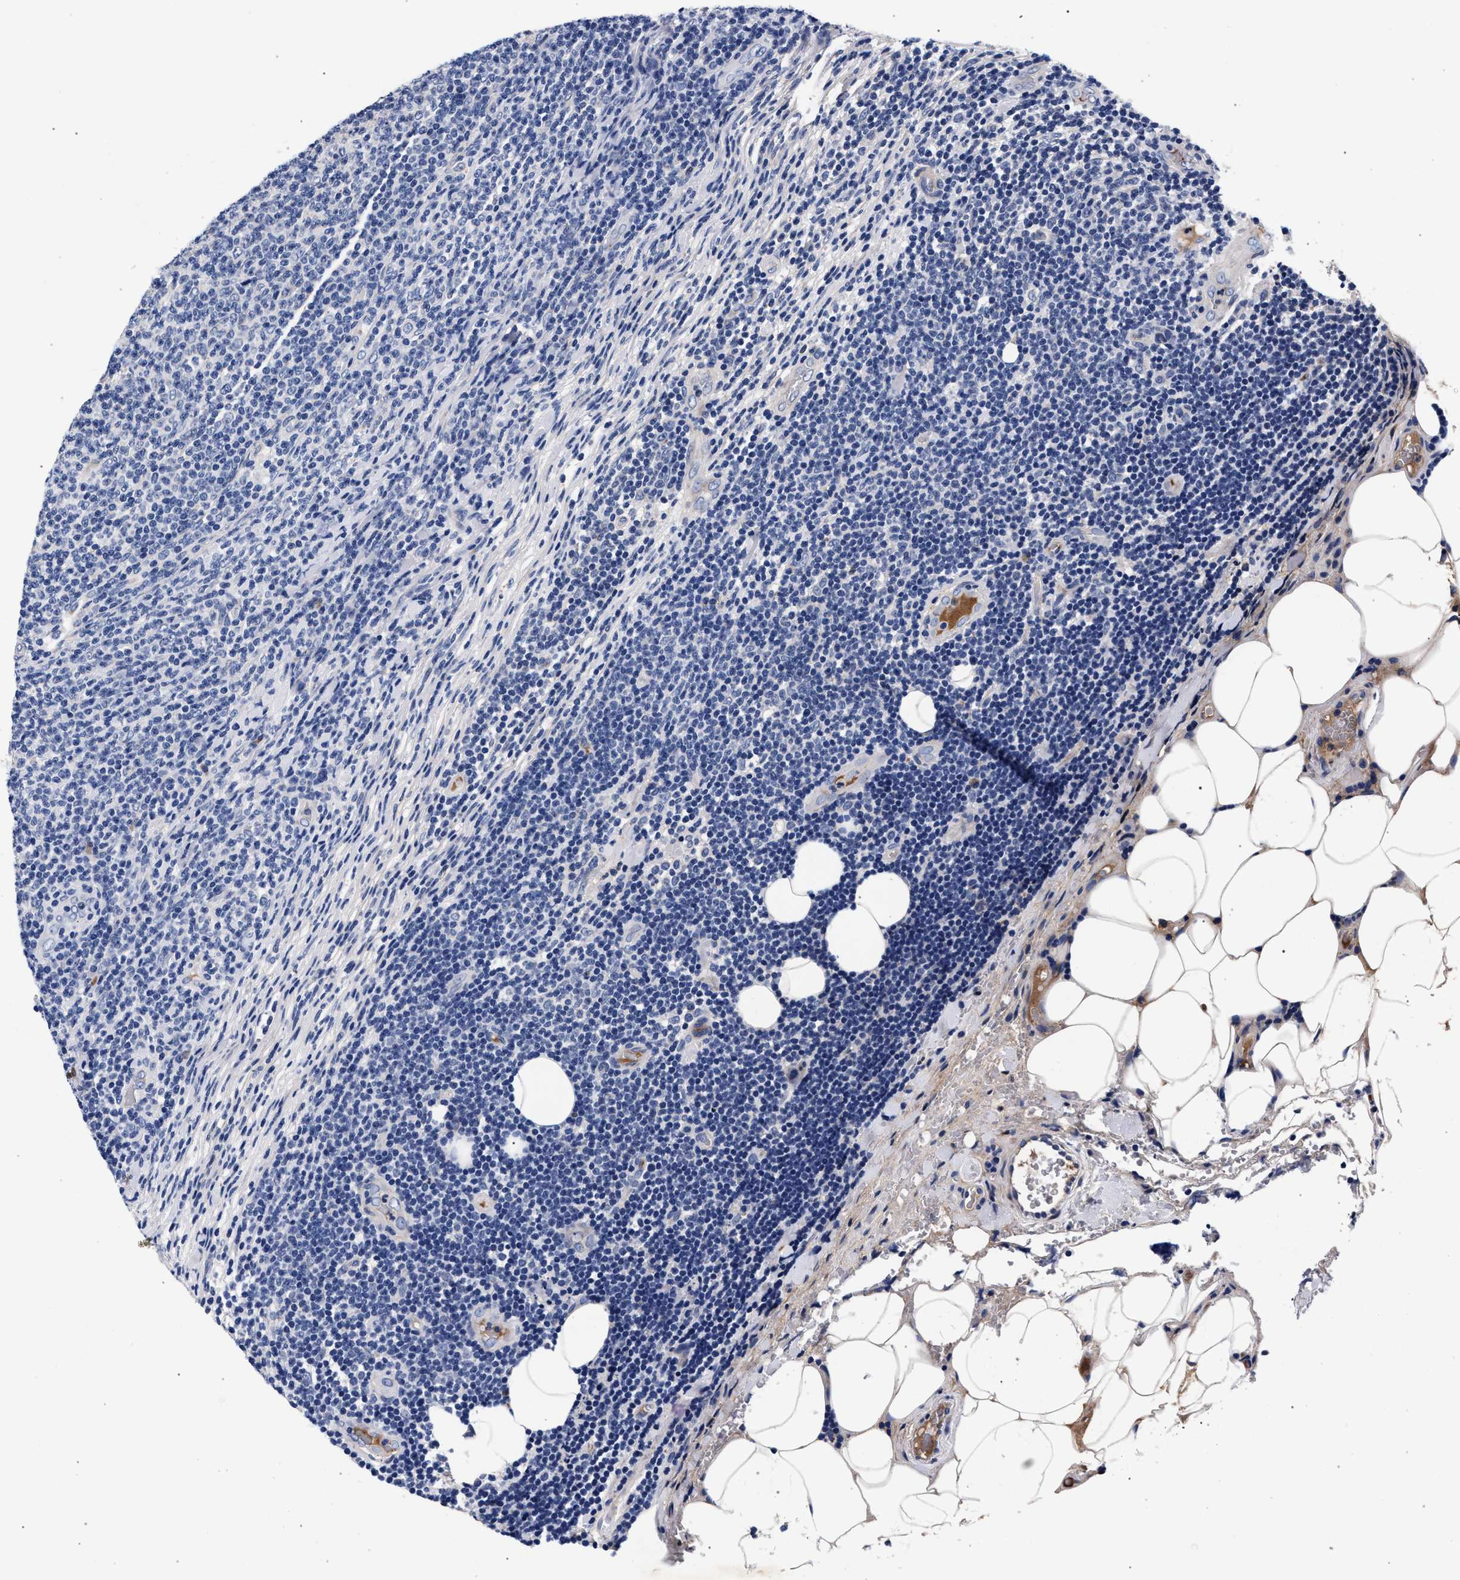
{"staining": {"intensity": "negative", "quantity": "none", "location": "none"}, "tissue": "lymphoma", "cell_type": "Tumor cells", "image_type": "cancer", "snomed": [{"axis": "morphology", "description": "Malignant lymphoma, non-Hodgkin's type, Low grade"}, {"axis": "topography", "description": "Lymph node"}], "caption": "High magnification brightfield microscopy of lymphoma stained with DAB (brown) and counterstained with hematoxylin (blue): tumor cells show no significant staining. Nuclei are stained in blue.", "gene": "ACOX1", "patient": {"sex": "male", "age": 66}}